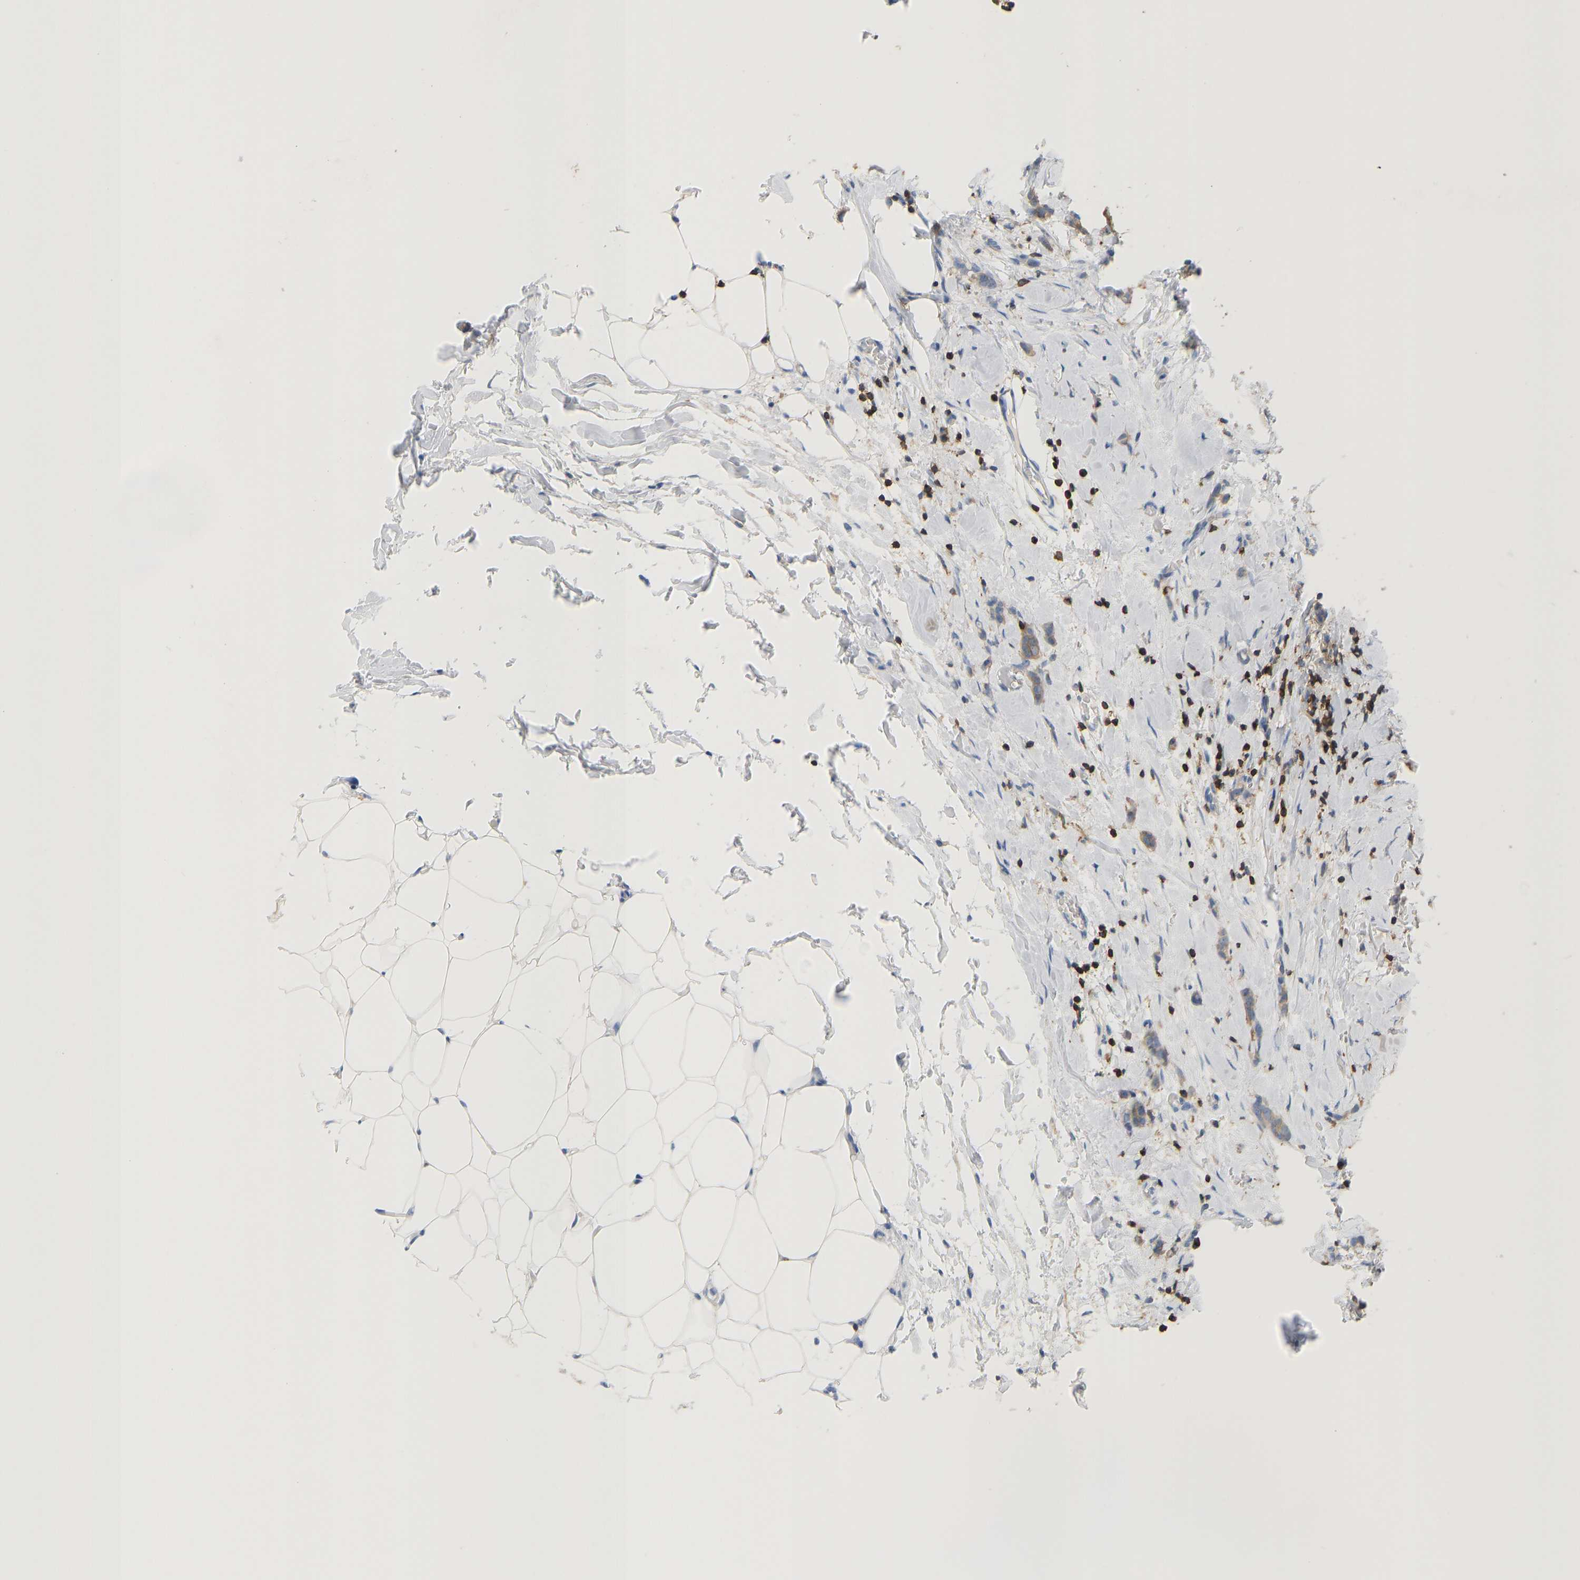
{"staining": {"intensity": "weak", "quantity": ">75%", "location": "cytoplasmic/membranous"}, "tissue": "breast cancer", "cell_type": "Tumor cells", "image_type": "cancer", "snomed": [{"axis": "morphology", "description": "Lobular carcinoma, in situ"}, {"axis": "morphology", "description": "Lobular carcinoma"}, {"axis": "topography", "description": "Breast"}], "caption": "There is low levels of weak cytoplasmic/membranous expression in tumor cells of lobular carcinoma in situ (breast), as demonstrated by immunohistochemical staining (brown color).", "gene": "EVL", "patient": {"sex": "female", "age": 41}}